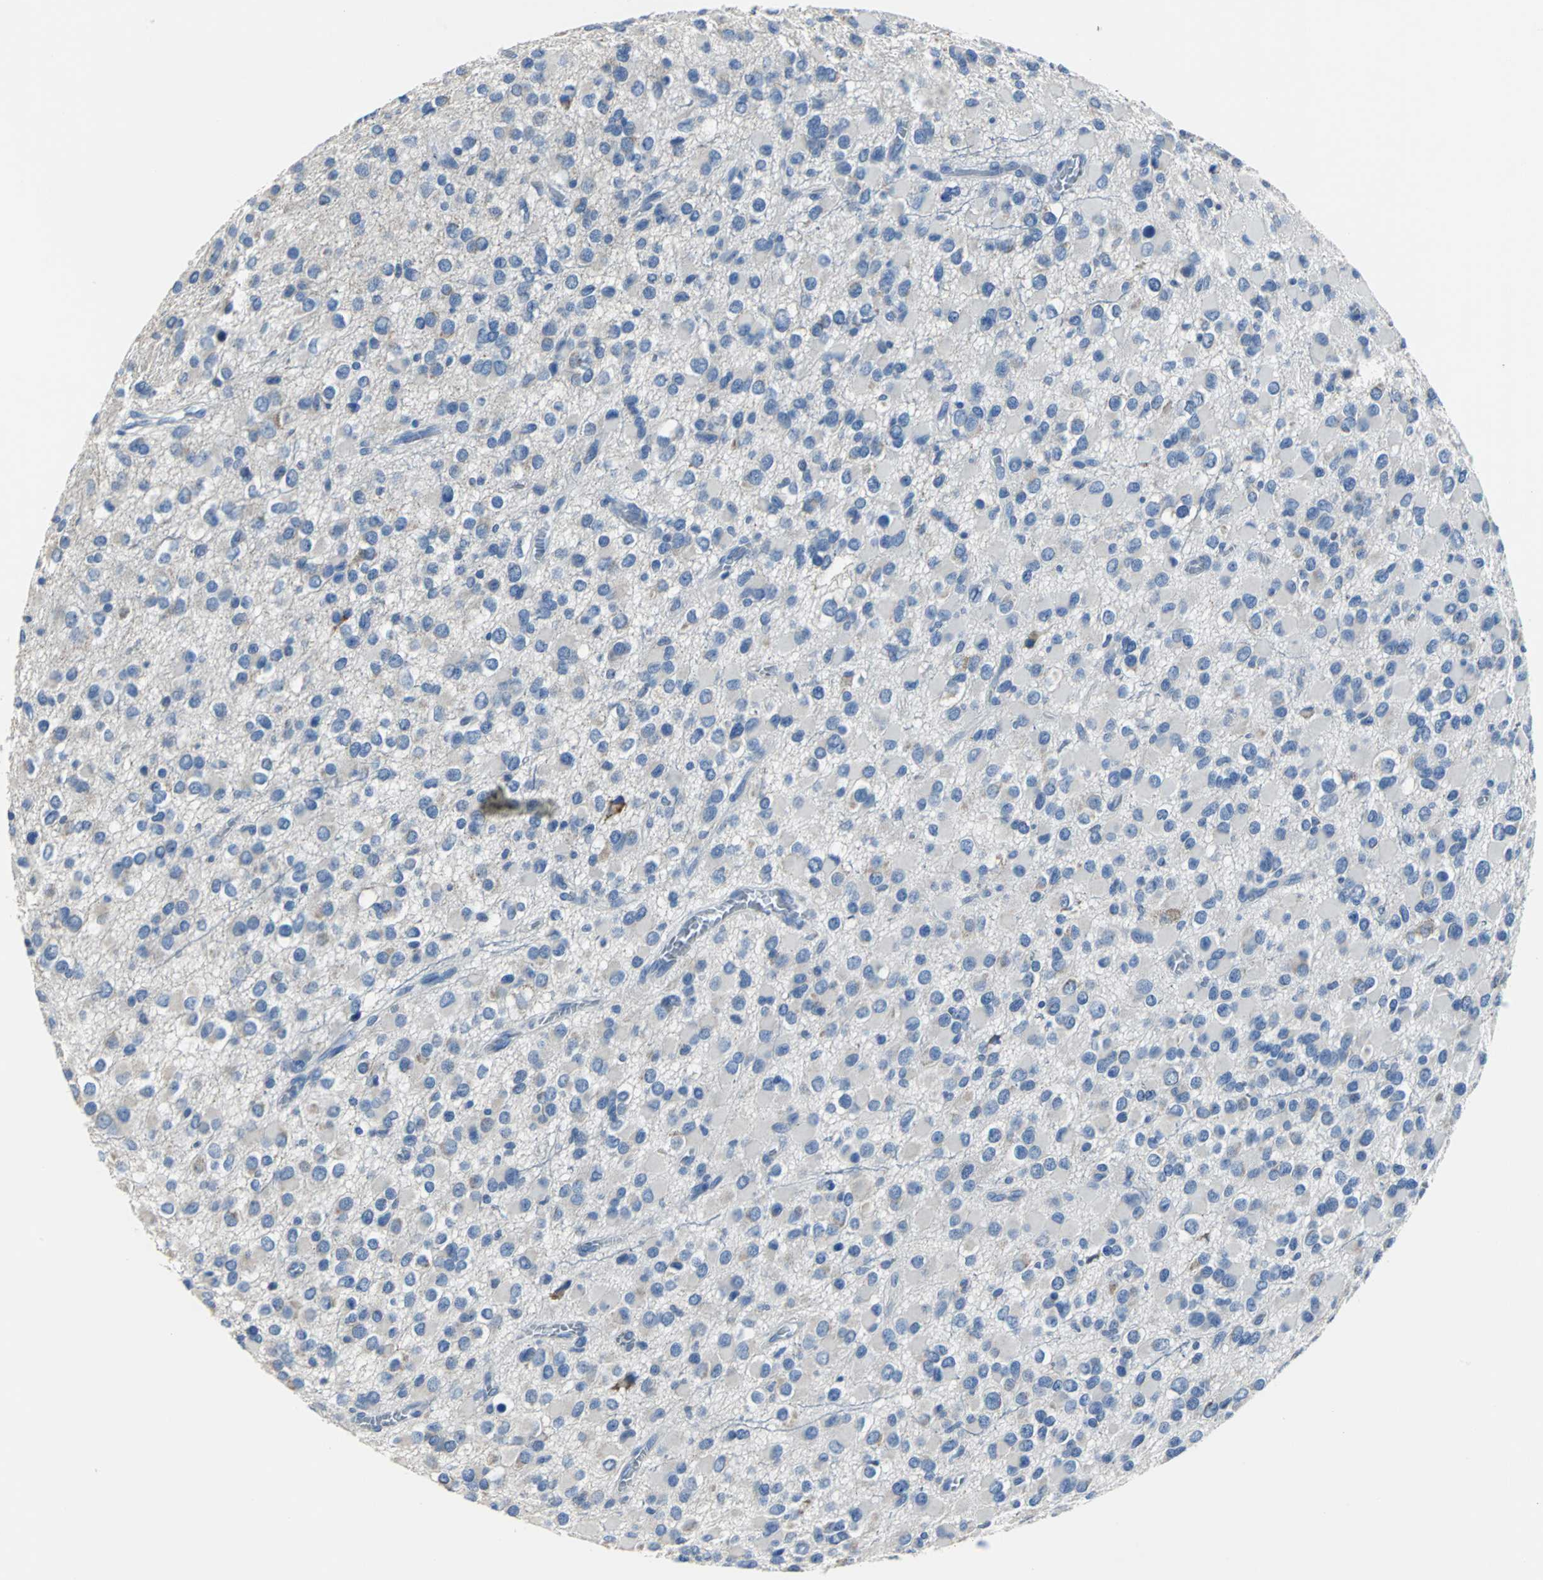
{"staining": {"intensity": "weak", "quantity": "25%-75%", "location": "cytoplasmic/membranous"}, "tissue": "glioma", "cell_type": "Tumor cells", "image_type": "cancer", "snomed": [{"axis": "morphology", "description": "Glioma, malignant, Low grade"}, {"axis": "topography", "description": "Brain"}], "caption": "Malignant glioma (low-grade) was stained to show a protein in brown. There is low levels of weak cytoplasmic/membranous staining in about 25%-75% of tumor cells.", "gene": "IFI6", "patient": {"sex": "male", "age": 42}}